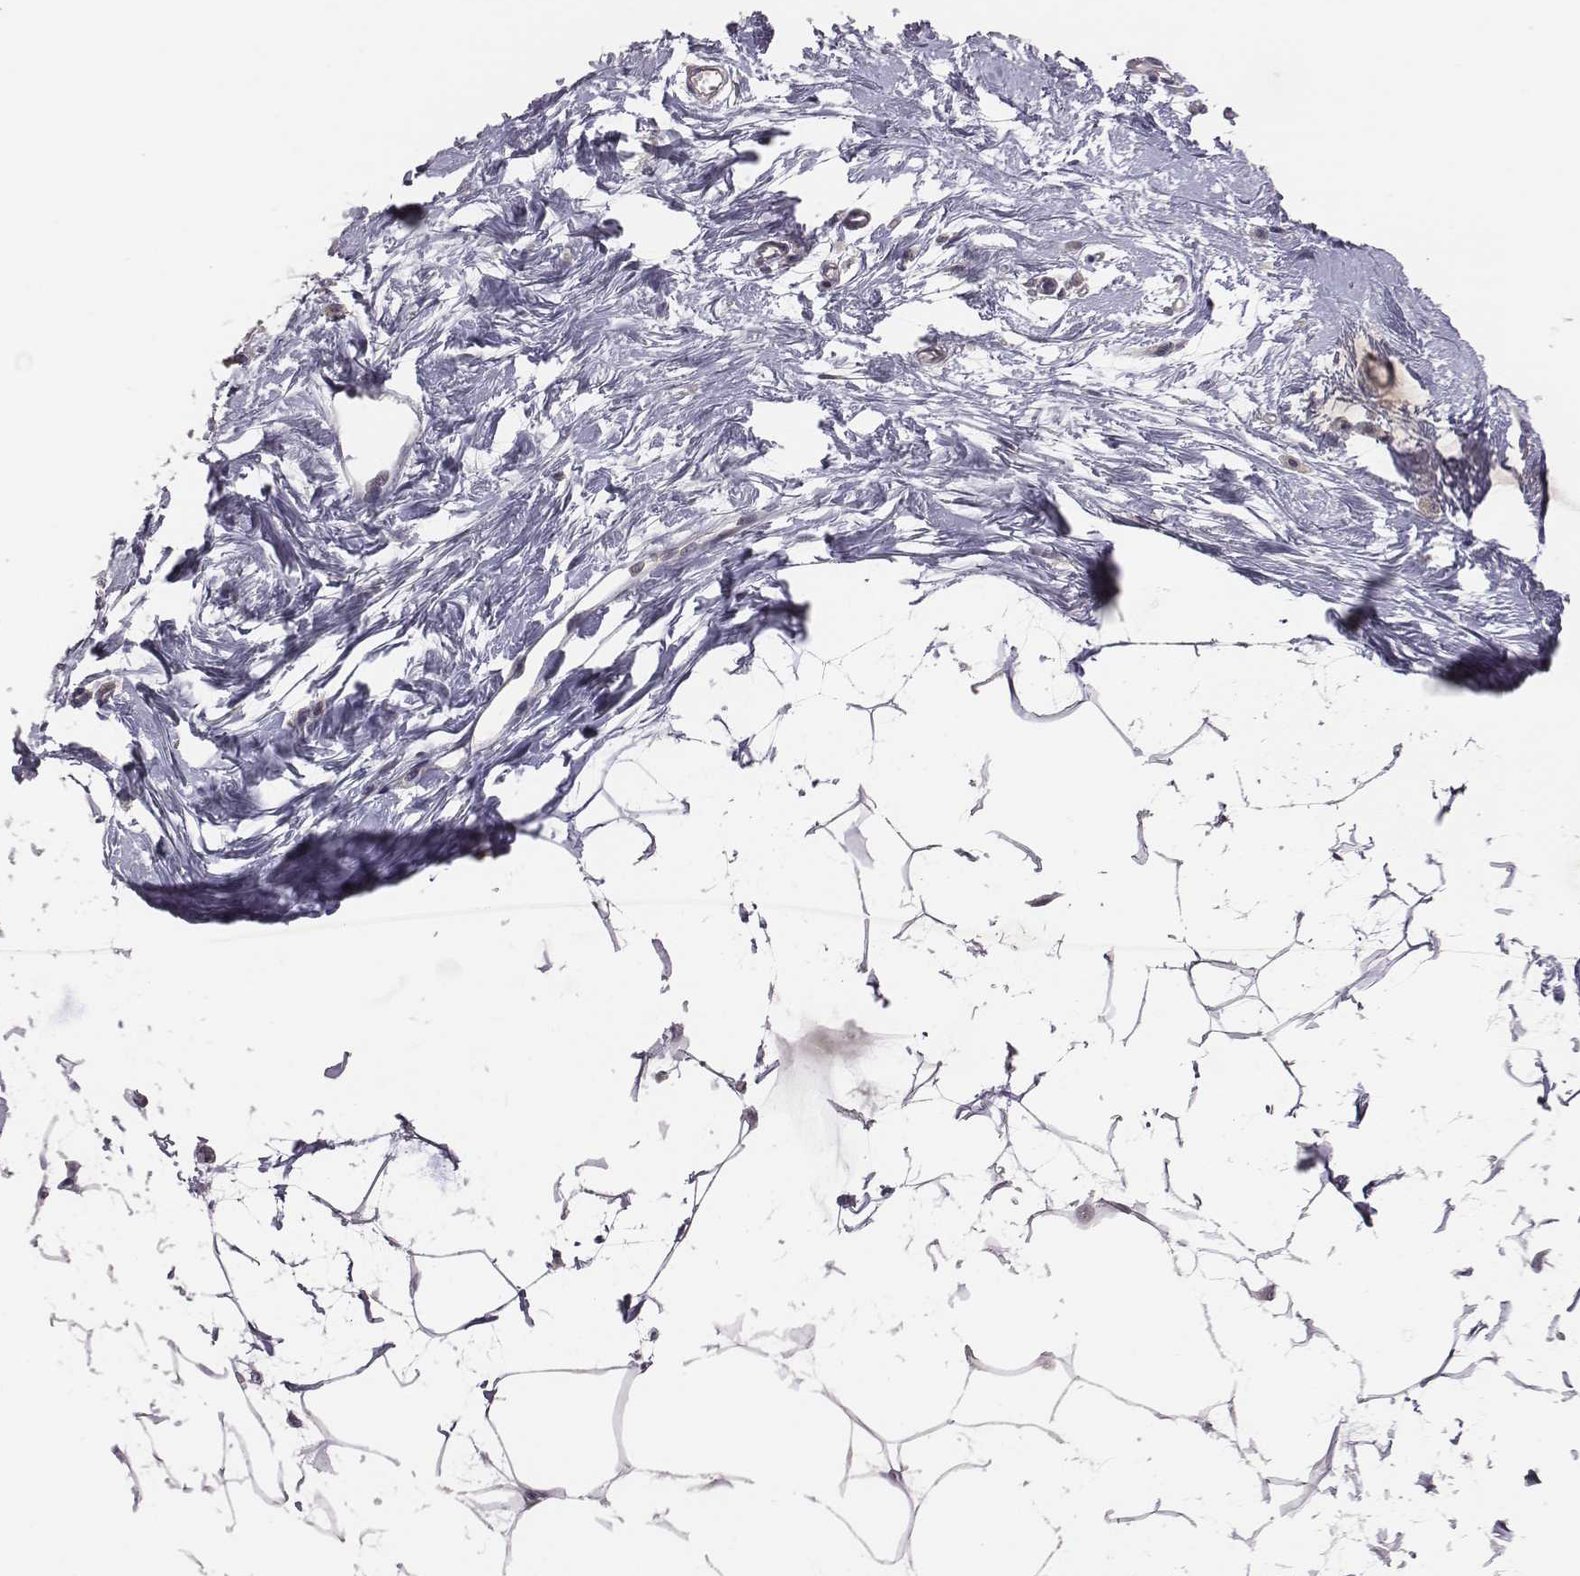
{"staining": {"intensity": "negative", "quantity": "none", "location": "none"}, "tissue": "breast", "cell_type": "Adipocytes", "image_type": "normal", "snomed": [{"axis": "morphology", "description": "Normal tissue, NOS"}, {"axis": "topography", "description": "Breast"}], "caption": "A photomicrograph of human breast is negative for staining in adipocytes.", "gene": "SMURF2", "patient": {"sex": "female", "age": 45}}